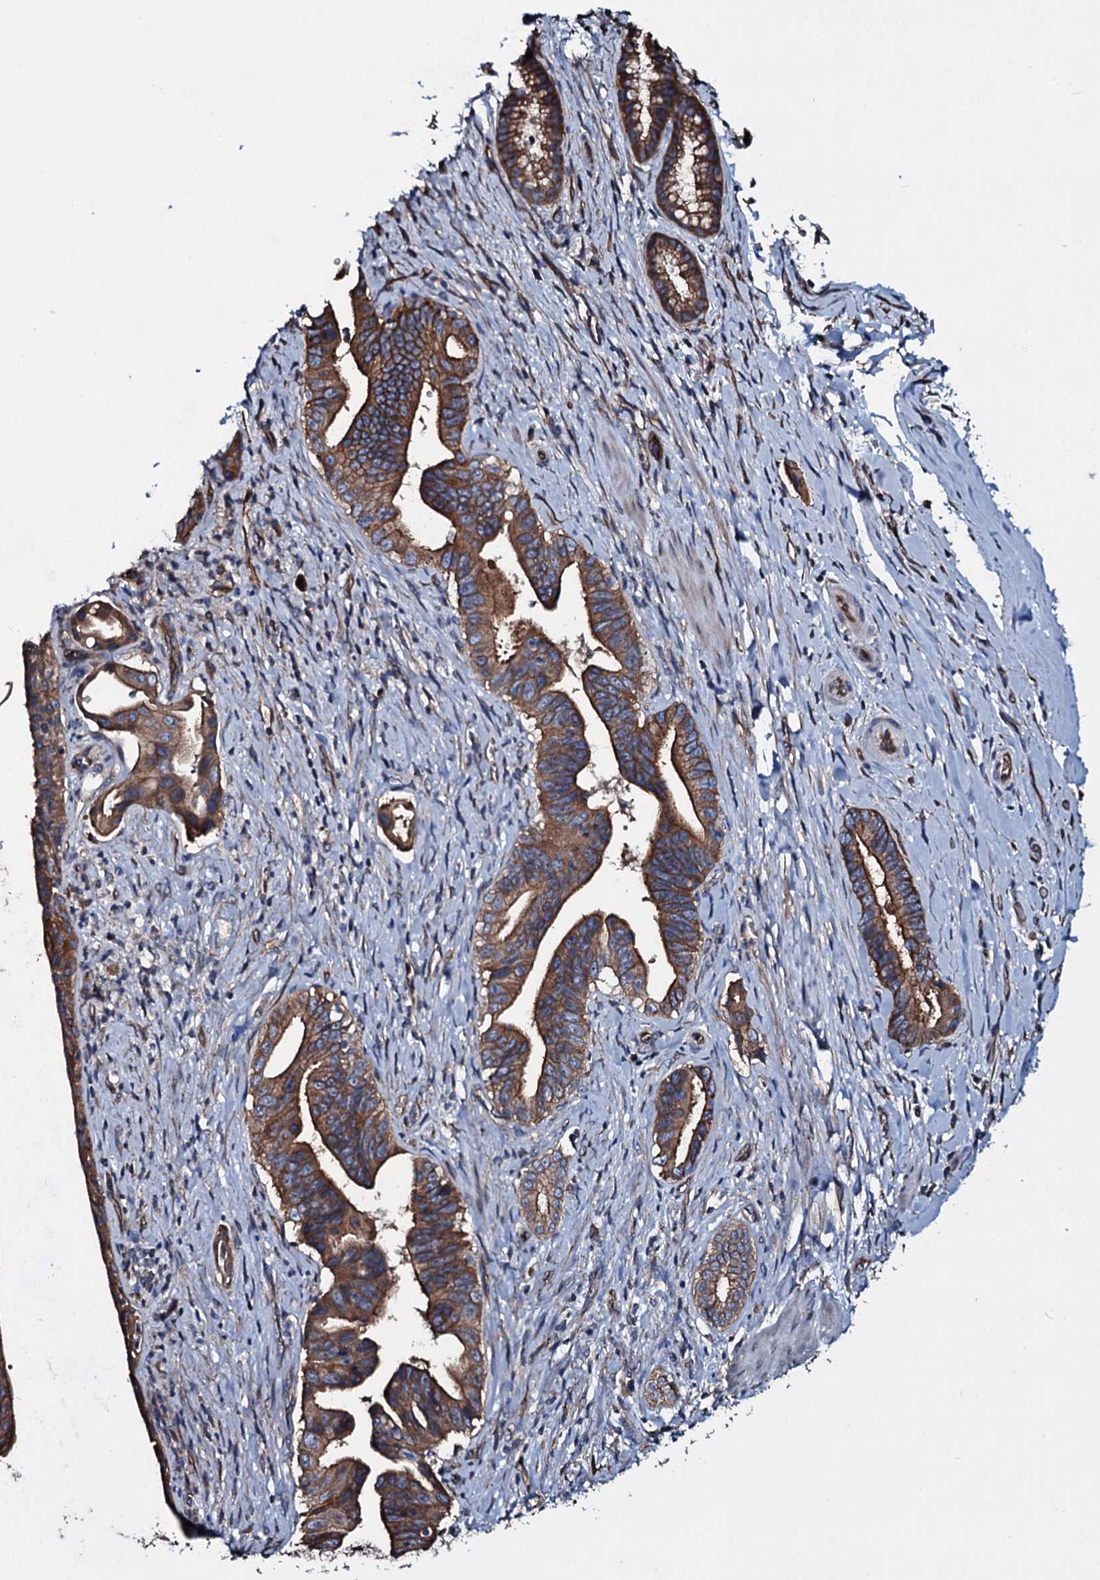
{"staining": {"intensity": "strong", "quantity": ">75%", "location": "cytoplasmic/membranous"}, "tissue": "pancreatic cancer", "cell_type": "Tumor cells", "image_type": "cancer", "snomed": [{"axis": "morphology", "description": "Adenocarcinoma, NOS"}, {"axis": "topography", "description": "Pancreas"}], "caption": "Immunohistochemistry (IHC) staining of pancreatic cancer, which exhibits high levels of strong cytoplasmic/membranous positivity in approximately >75% of tumor cells indicating strong cytoplasmic/membranous protein staining. The staining was performed using DAB (brown) for protein detection and nuclei were counterstained in hematoxylin (blue).", "gene": "DMAC2", "patient": {"sex": "female", "age": 55}}